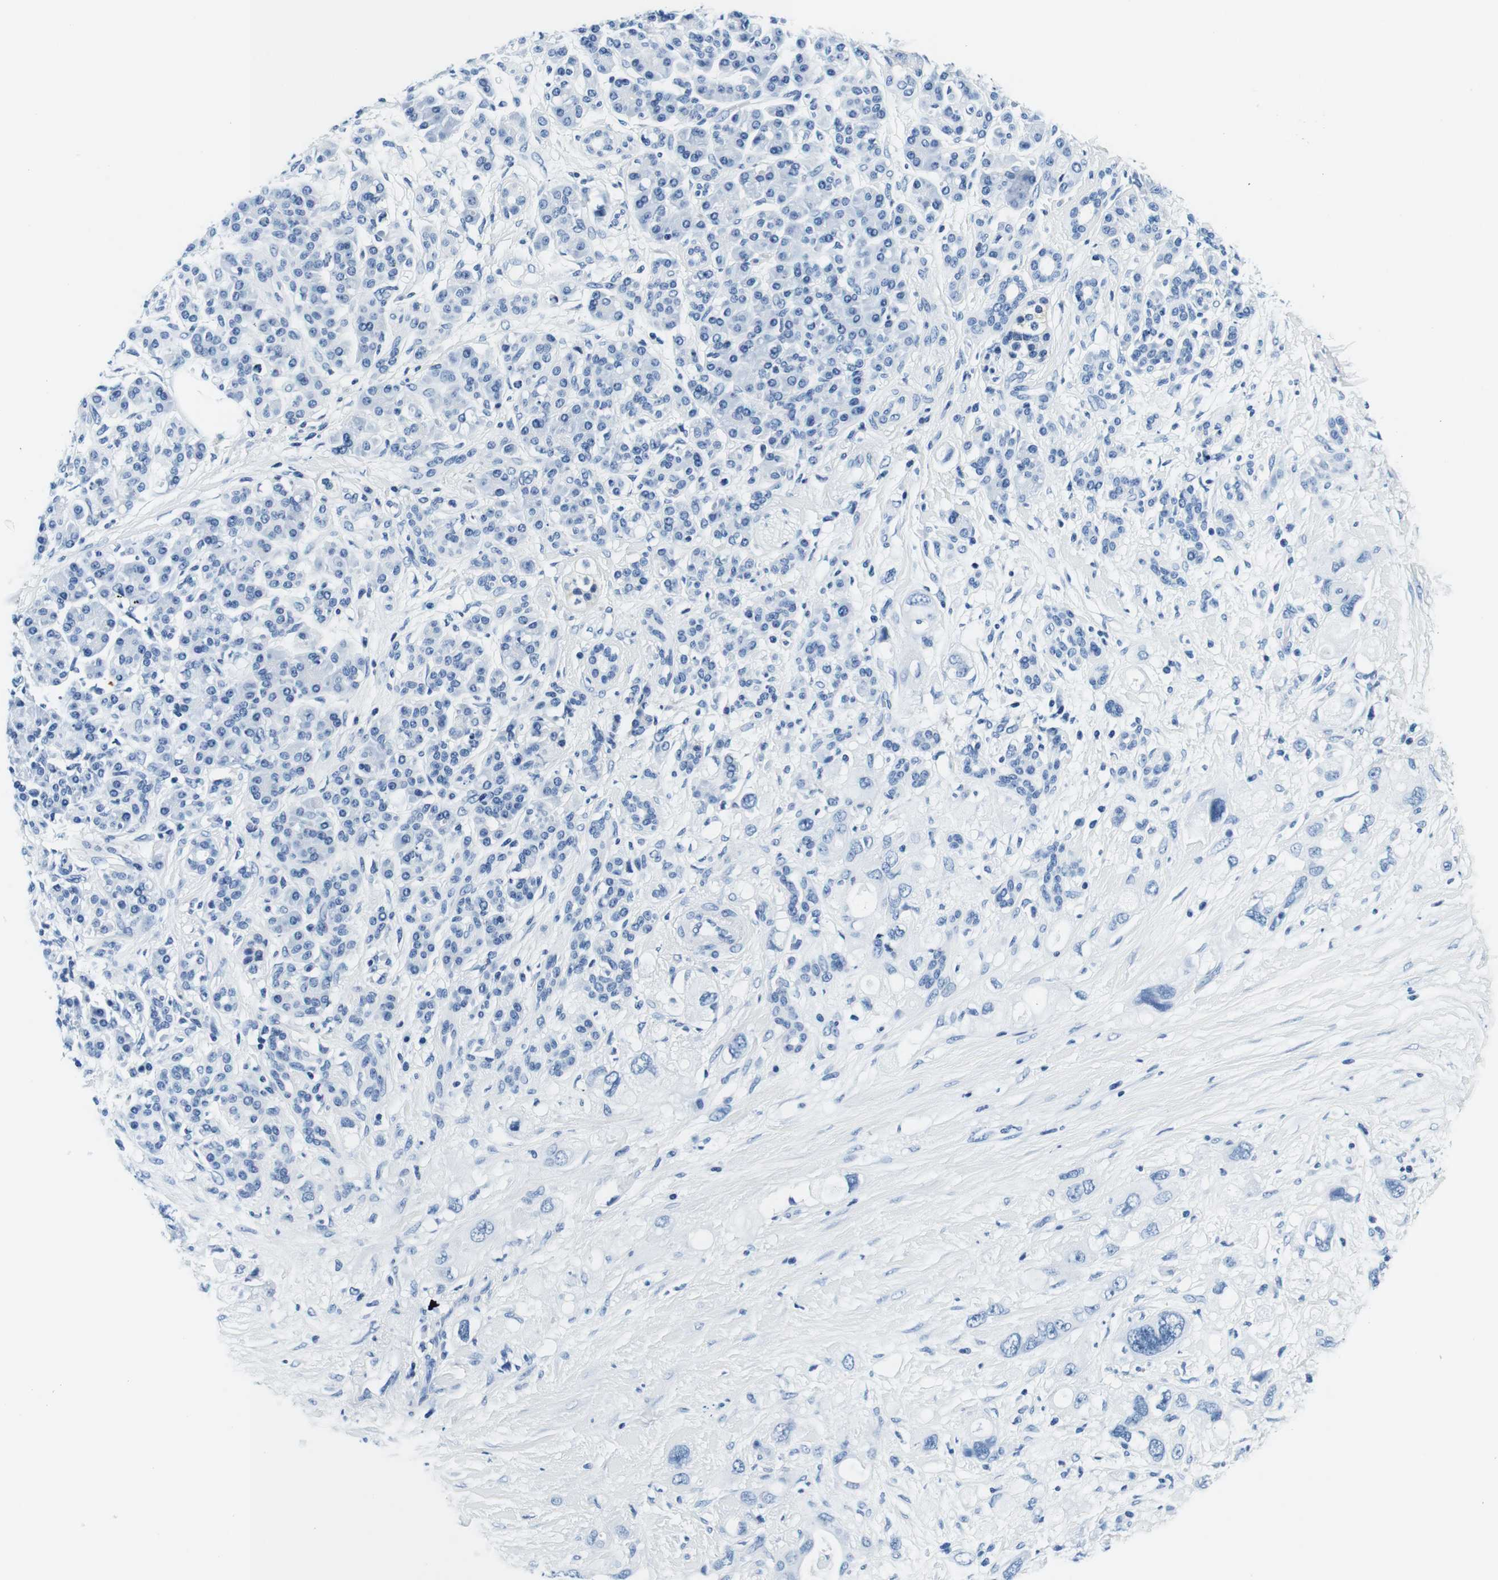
{"staining": {"intensity": "negative", "quantity": "none", "location": "none"}, "tissue": "pancreatic cancer", "cell_type": "Tumor cells", "image_type": "cancer", "snomed": [{"axis": "morphology", "description": "Adenocarcinoma, NOS"}, {"axis": "topography", "description": "Pancreas"}], "caption": "The micrograph displays no significant positivity in tumor cells of pancreatic adenocarcinoma.", "gene": "ELANE", "patient": {"sex": "female", "age": 56}}